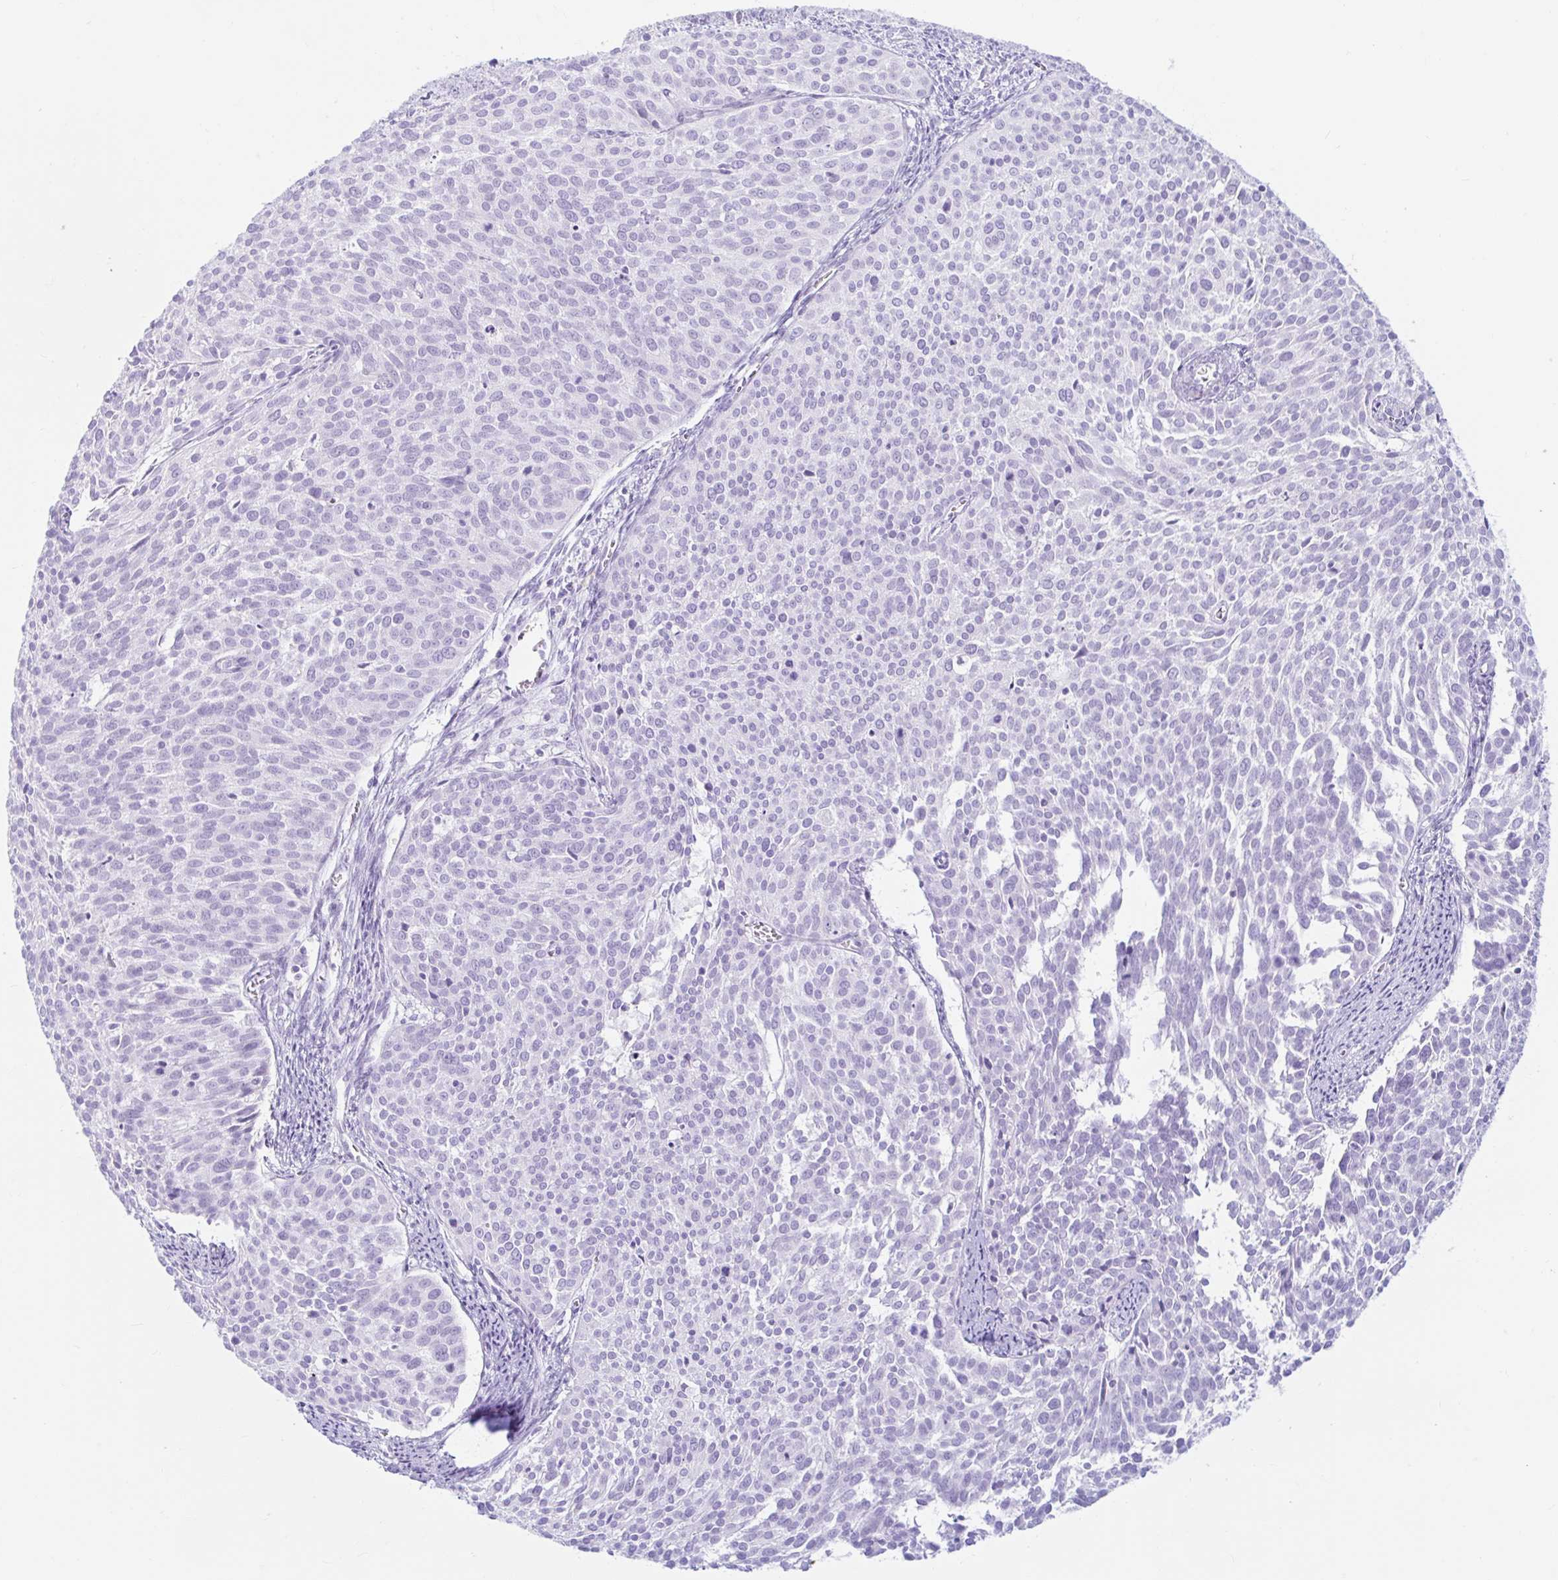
{"staining": {"intensity": "negative", "quantity": "none", "location": "none"}, "tissue": "cervical cancer", "cell_type": "Tumor cells", "image_type": "cancer", "snomed": [{"axis": "morphology", "description": "Squamous cell carcinoma, NOS"}, {"axis": "topography", "description": "Cervix"}], "caption": "Tumor cells show no significant protein positivity in squamous cell carcinoma (cervical).", "gene": "ERICH6", "patient": {"sex": "female", "age": 39}}